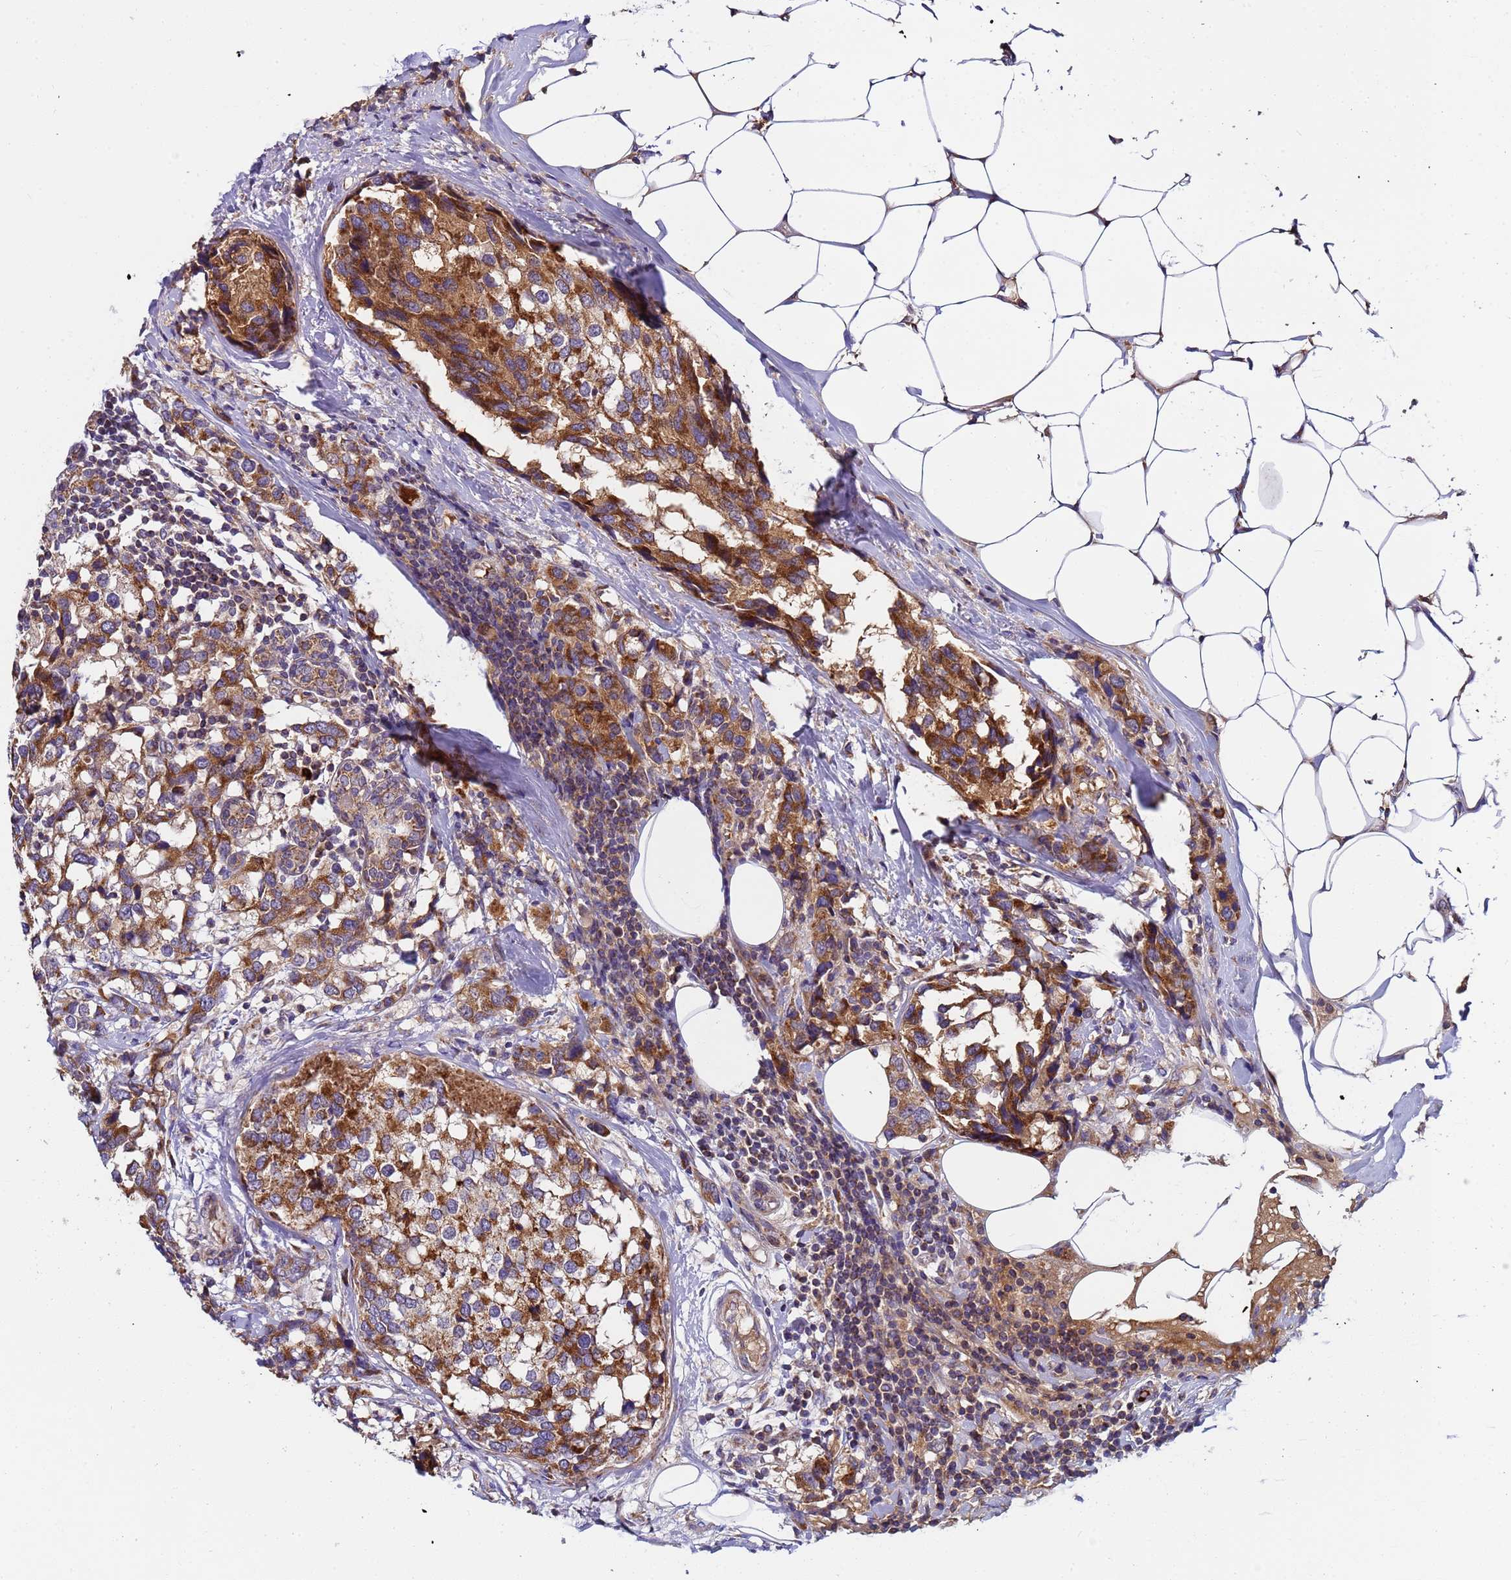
{"staining": {"intensity": "strong", "quantity": ">75%", "location": "cytoplasmic/membranous"}, "tissue": "breast cancer", "cell_type": "Tumor cells", "image_type": "cancer", "snomed": [{"axis": "morphology", "description": "Lobular carcinoma"}, {"axis": "topography", "description": "Breast"}], "caption": "This image reveals IHC staining of breast lobular carcinoma, with high strong cytoplasmic/membranous expression in about >75% of tumor cells.", "gene": "TMEM126A", "patient": {"sex": "female", "age": 59}}